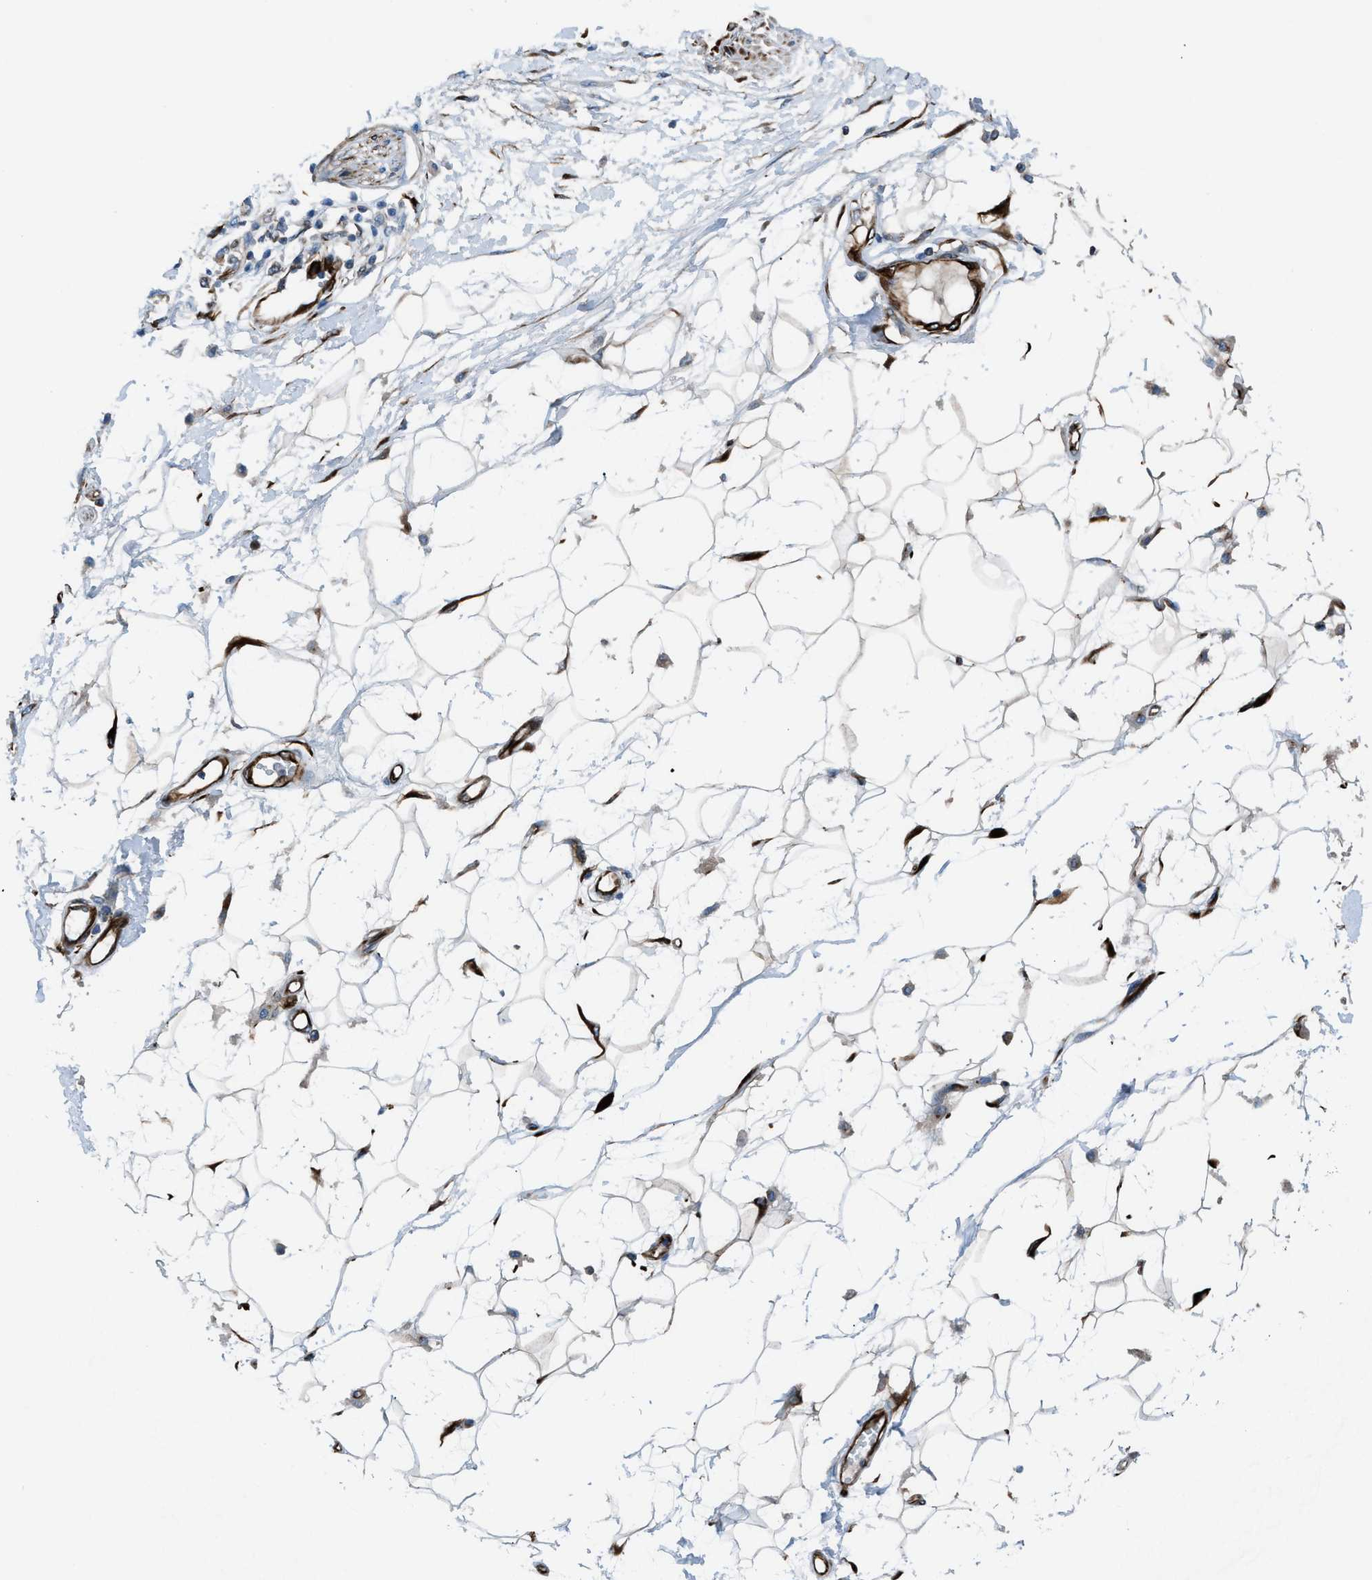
{"staining": {"intensity": "strong", "quantity": "25%-75%", "location": "cytoplasmic/membranous"}, "tissue": "adipose tissue", "cell_type": "Adipocytes", "image_type": "normal", "snomed": [{"axis": "morphology", "description": "Normal tissue, NOS"}, {"axis": "morphology", "description": "Squamous cell carcinoma, NOS"}, {"axis": "topography", "description": "Skin"}, {"axis": "topography", "description": "Peripheral nerve tissue"}], "caption": "Immunohistochemistry (DAB (3,3'-diaminobenzidine)) staining of benign adipose tissue exhibits strong cytoplasmic/membranous protein expression in approximately 25%-75% of adipocytes.", "gene": "CABP7", "patient": {"sex": "male", "age": 83}}